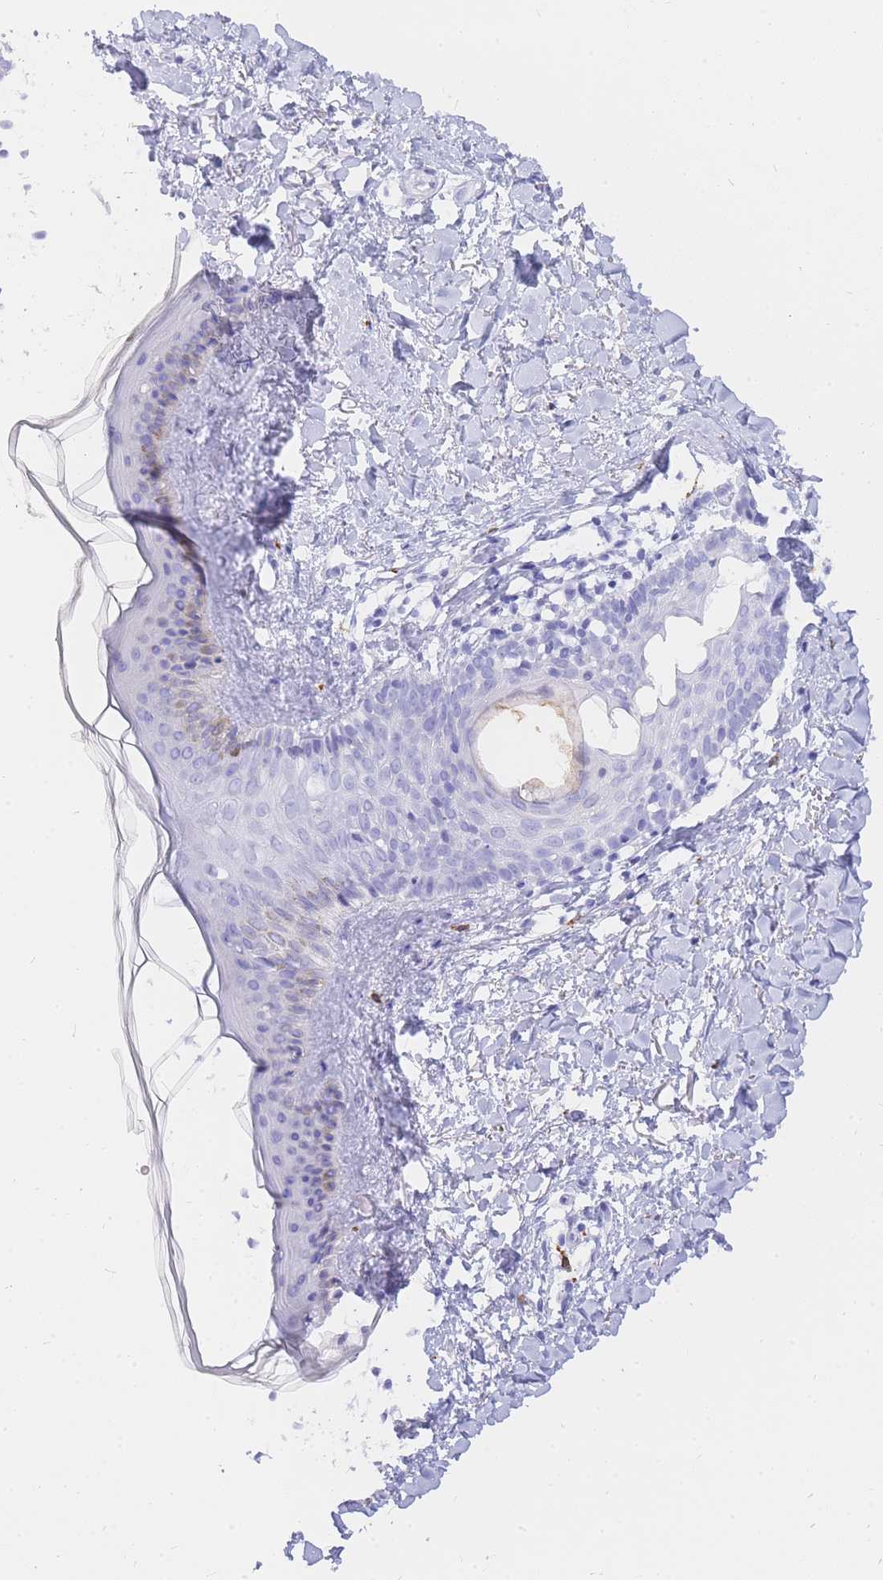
{"staining": {"intensity": "negative", "quantity": "none", "location": "none"}, "tissue": "skin", "cell_type": "Fibroblasts", "image_type": "normal", "snomed": [{"axis": "morphology", "description": "Normal tissue, NOS"}, {"axis": "topography", "description": "Skin"}], "caption": "A micrograph of skin stained for a protein displays no brown staining in fibroblasts. (Stains: DAB immunohistochemistry with hematoxylin counter stain, Microscopy: brightfield microscopy at high magnification).", "gene": "HERC1", "patient": {"sex": "female", "age": 58}}